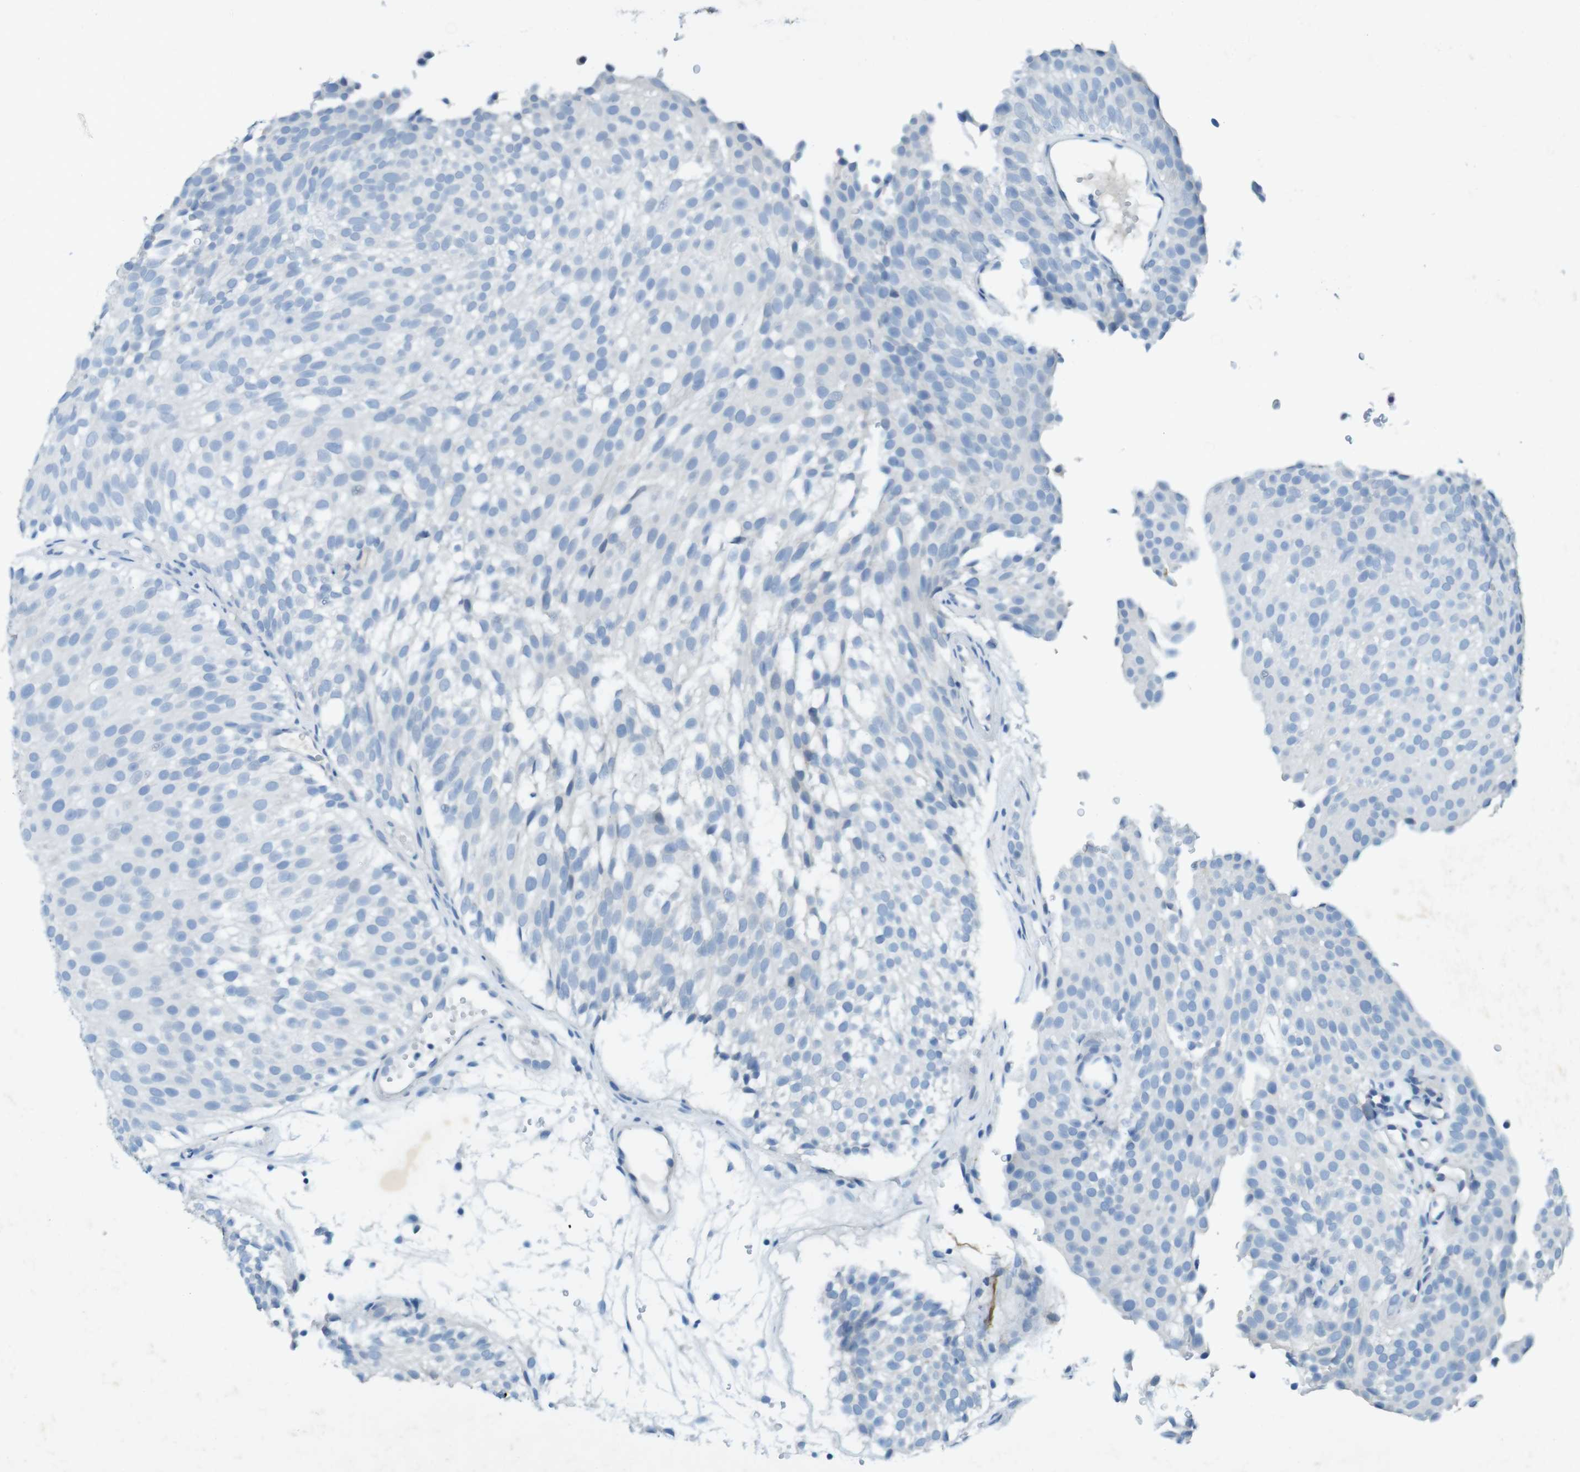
{"staining": {"intensity": "negative", "quantity": "none", "location": "none"}, "tissue": "urothelial cancer", "cell_type": "Tumor cells", "image_type": "cancer", "snomed": [{"axis": "morphology", "description": "Urothelial carcinoma, Low grade"}, {"axis": "topography", "description": "Urinary bladder"}], "caption": "Immunohistochemistry (IHC) histopathology image of low-grade urothelial carcinoma stained for a protein (brown), which reveals no expression in tumor cells.", "gene": "CD320", "patient": {"sex": "male", "age": 78}}